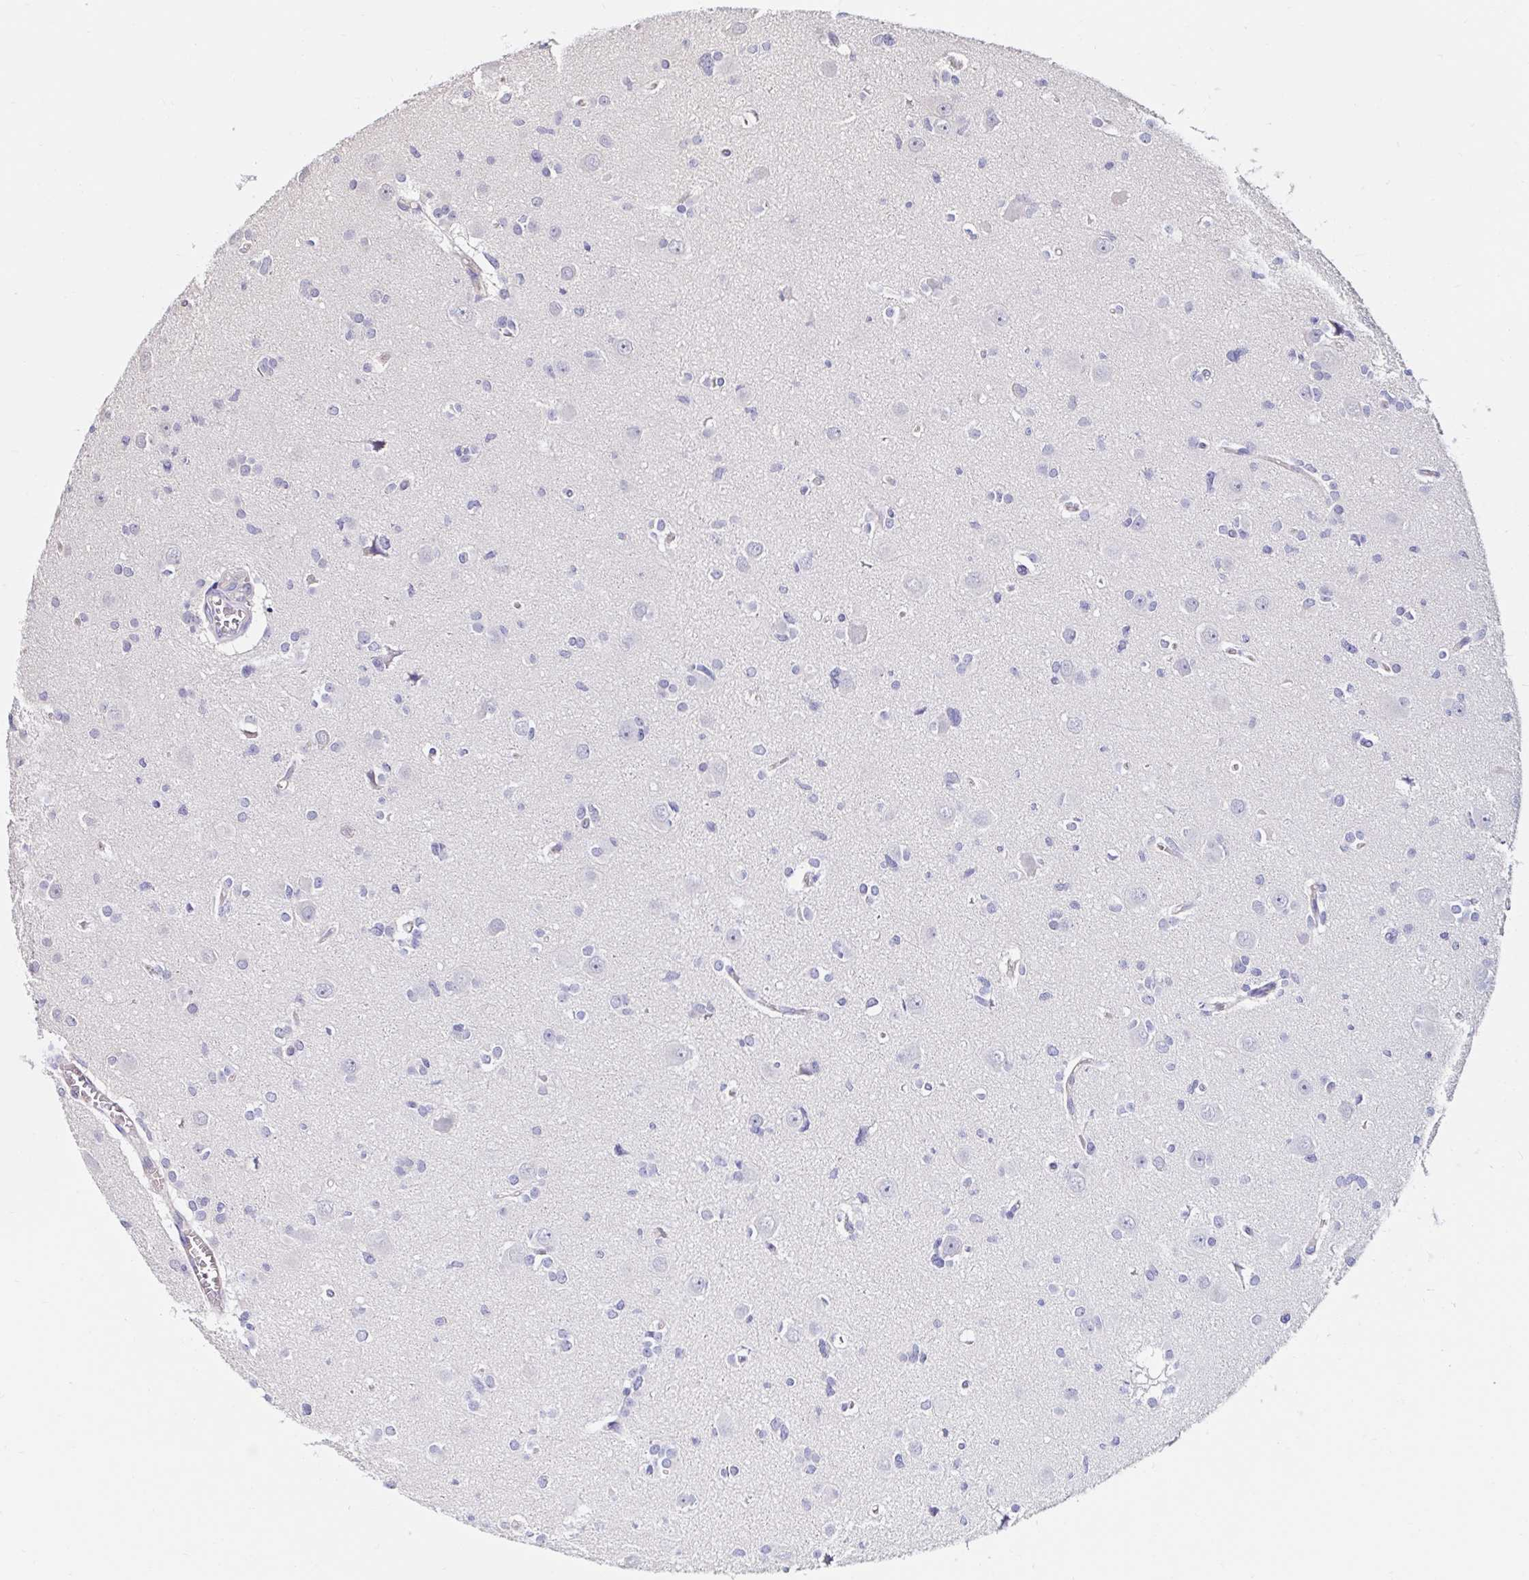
{"staining": {"intensity": "negative", "quantity": "none", "location": "none"}, "tissue": "glioma", "cell_type": "Tumor cells", "image_type": "cancer", "snomed": [{"axis": "morphology", "description": "Glioma, malignant, High grade"}, {"axis": "topography", "description": "Brain"}], "caption": "Protein analysis of glioma displays no significant staining in tumor cells.", "gene": "RSRP1", "patient": {"sex": "male", "age": 23}}